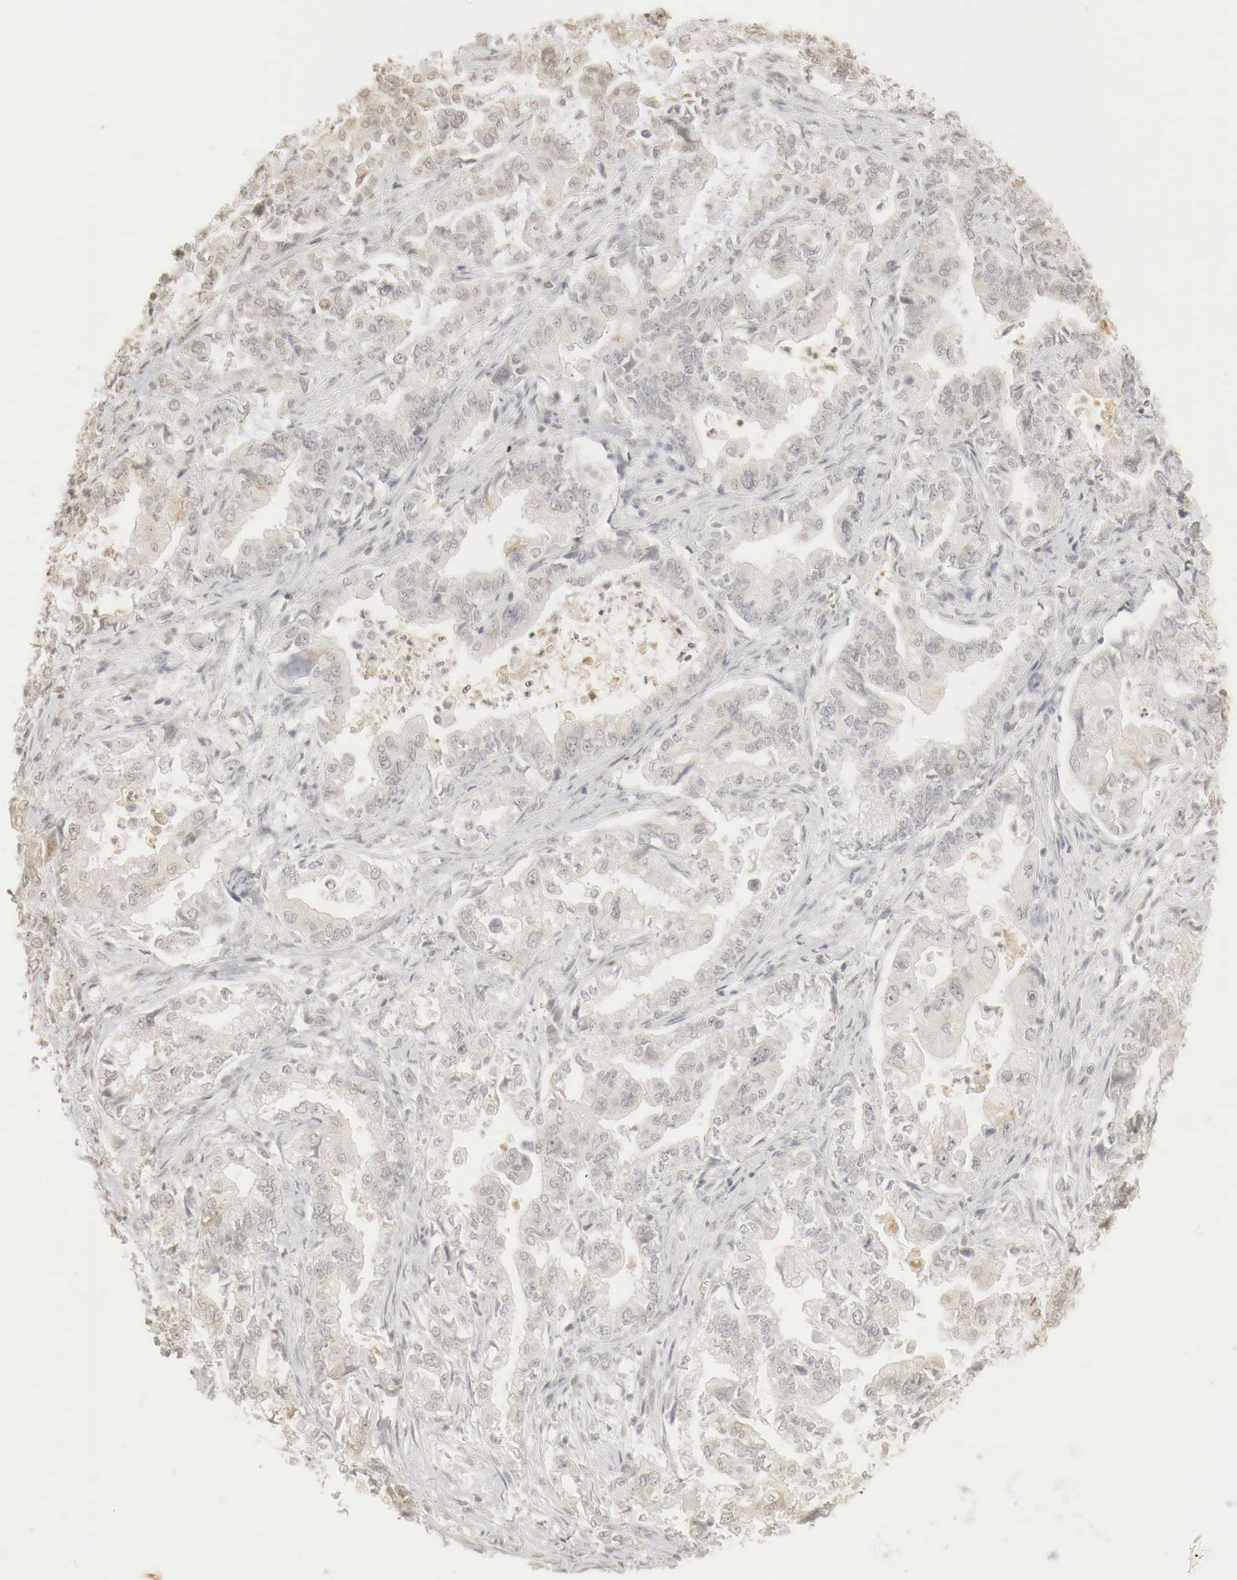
{"staining": {"intensity": "negative", "quantity": "none", "location": "none"}, "tissue": "stomach cancer", "cell_type": "Tumor cells", "image_type": "cancer", "snomed": [{"axis": "morphology", "description": "Adenocarcinoma, NOS"}, {"axis": "topography", "description": "Pancreas"}, {"axis": "topography", "description": "Stomach, upper"}], "caption": "There is no significant positivity in tumor cells of stomach cancer (adenocarcinoma).", "gene": "ERBB4", "patient": {"sex": "male", "age": 77}}